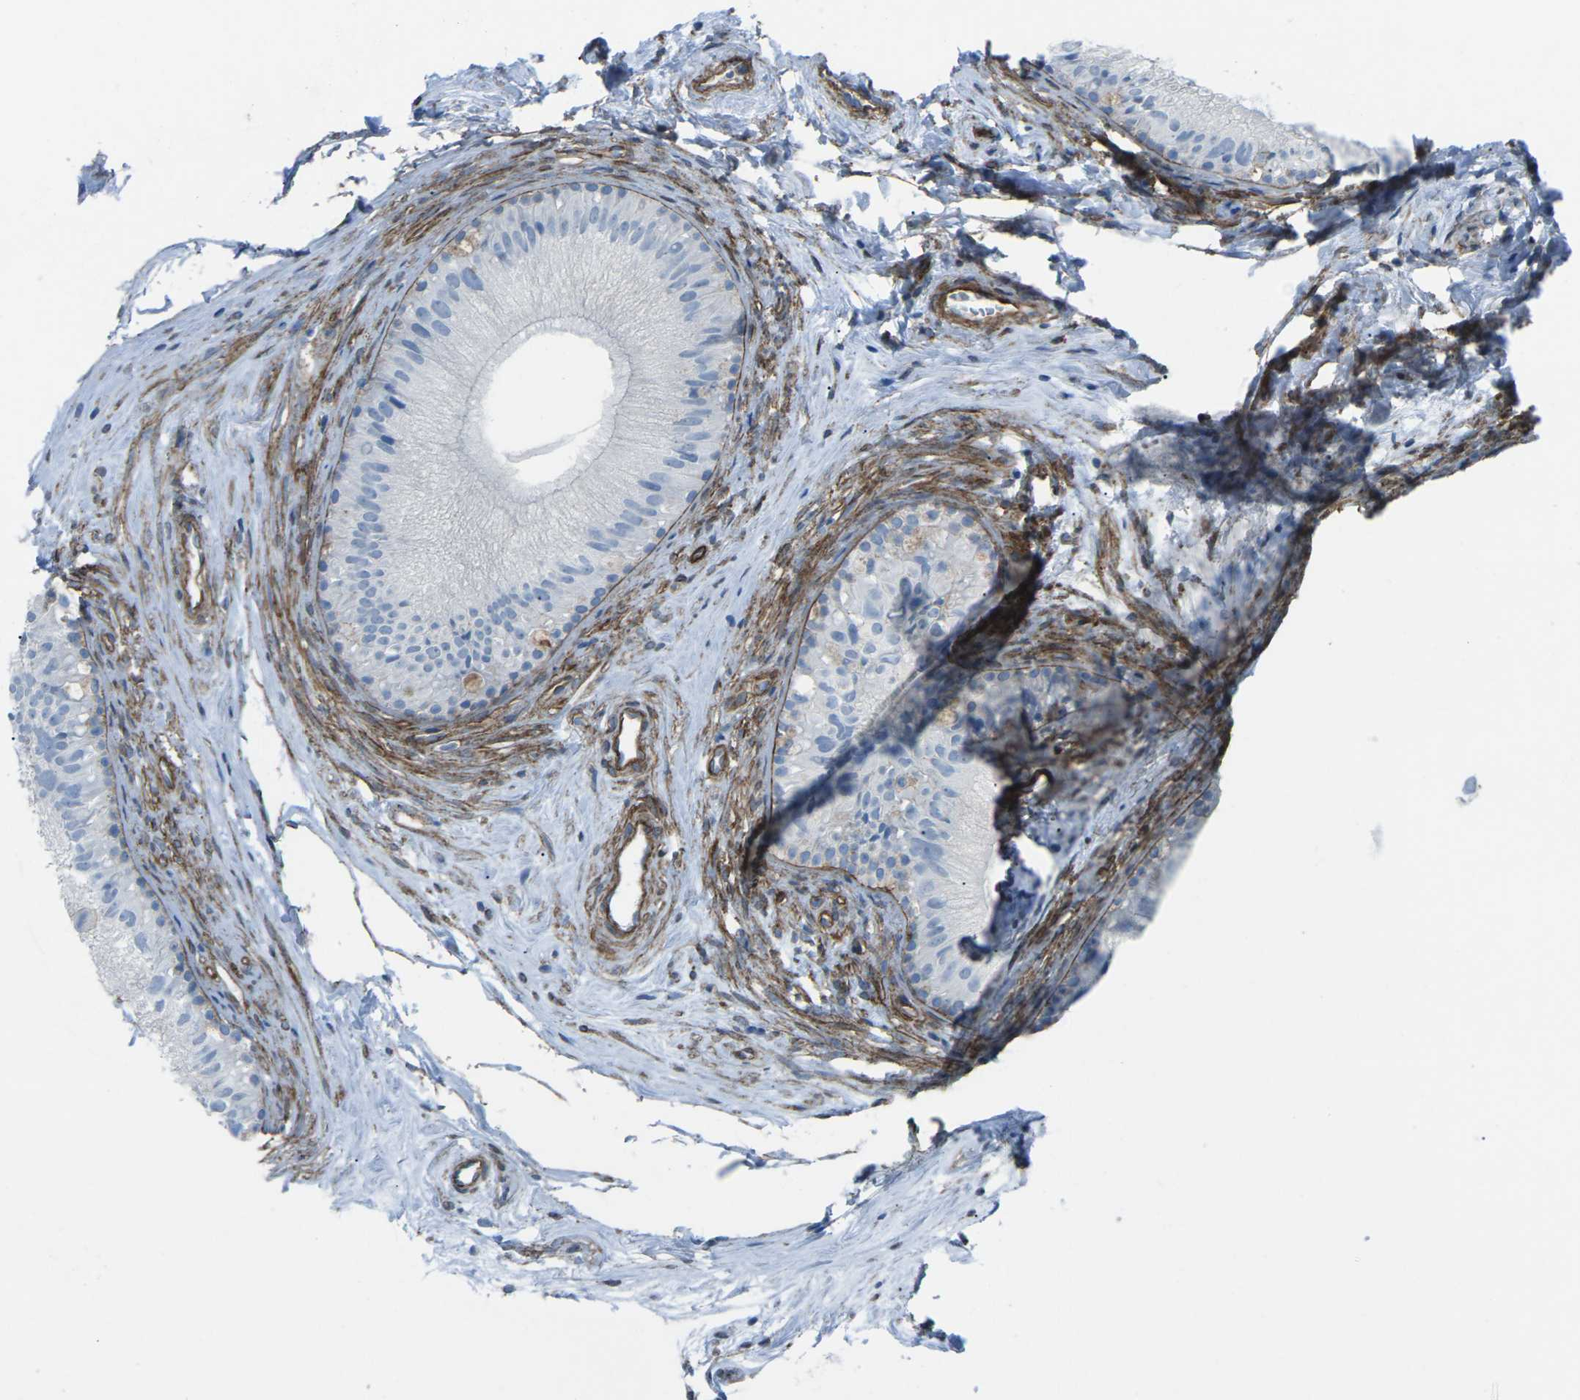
{"staining": {"intensity": "negative", "quantity": "none", "location": "none"}, "tissue": "epididymis", "cell_type": "Glandular cells", "image_type": "normal", "snomed": [{"axis": "morphology", "description": "Normal tissue, NOS"}, {"axis": "topography", "description": "Epididymis"}], "caption": "DAB immunohistochemical staining of benign human epididymis reveals no significant positivity in glandular cells. (Brightfield microscopy of DAB immunohistochemistry at high magnification).", "gene": "UTRN", "patient": {"sex": "male", "age": 56}}